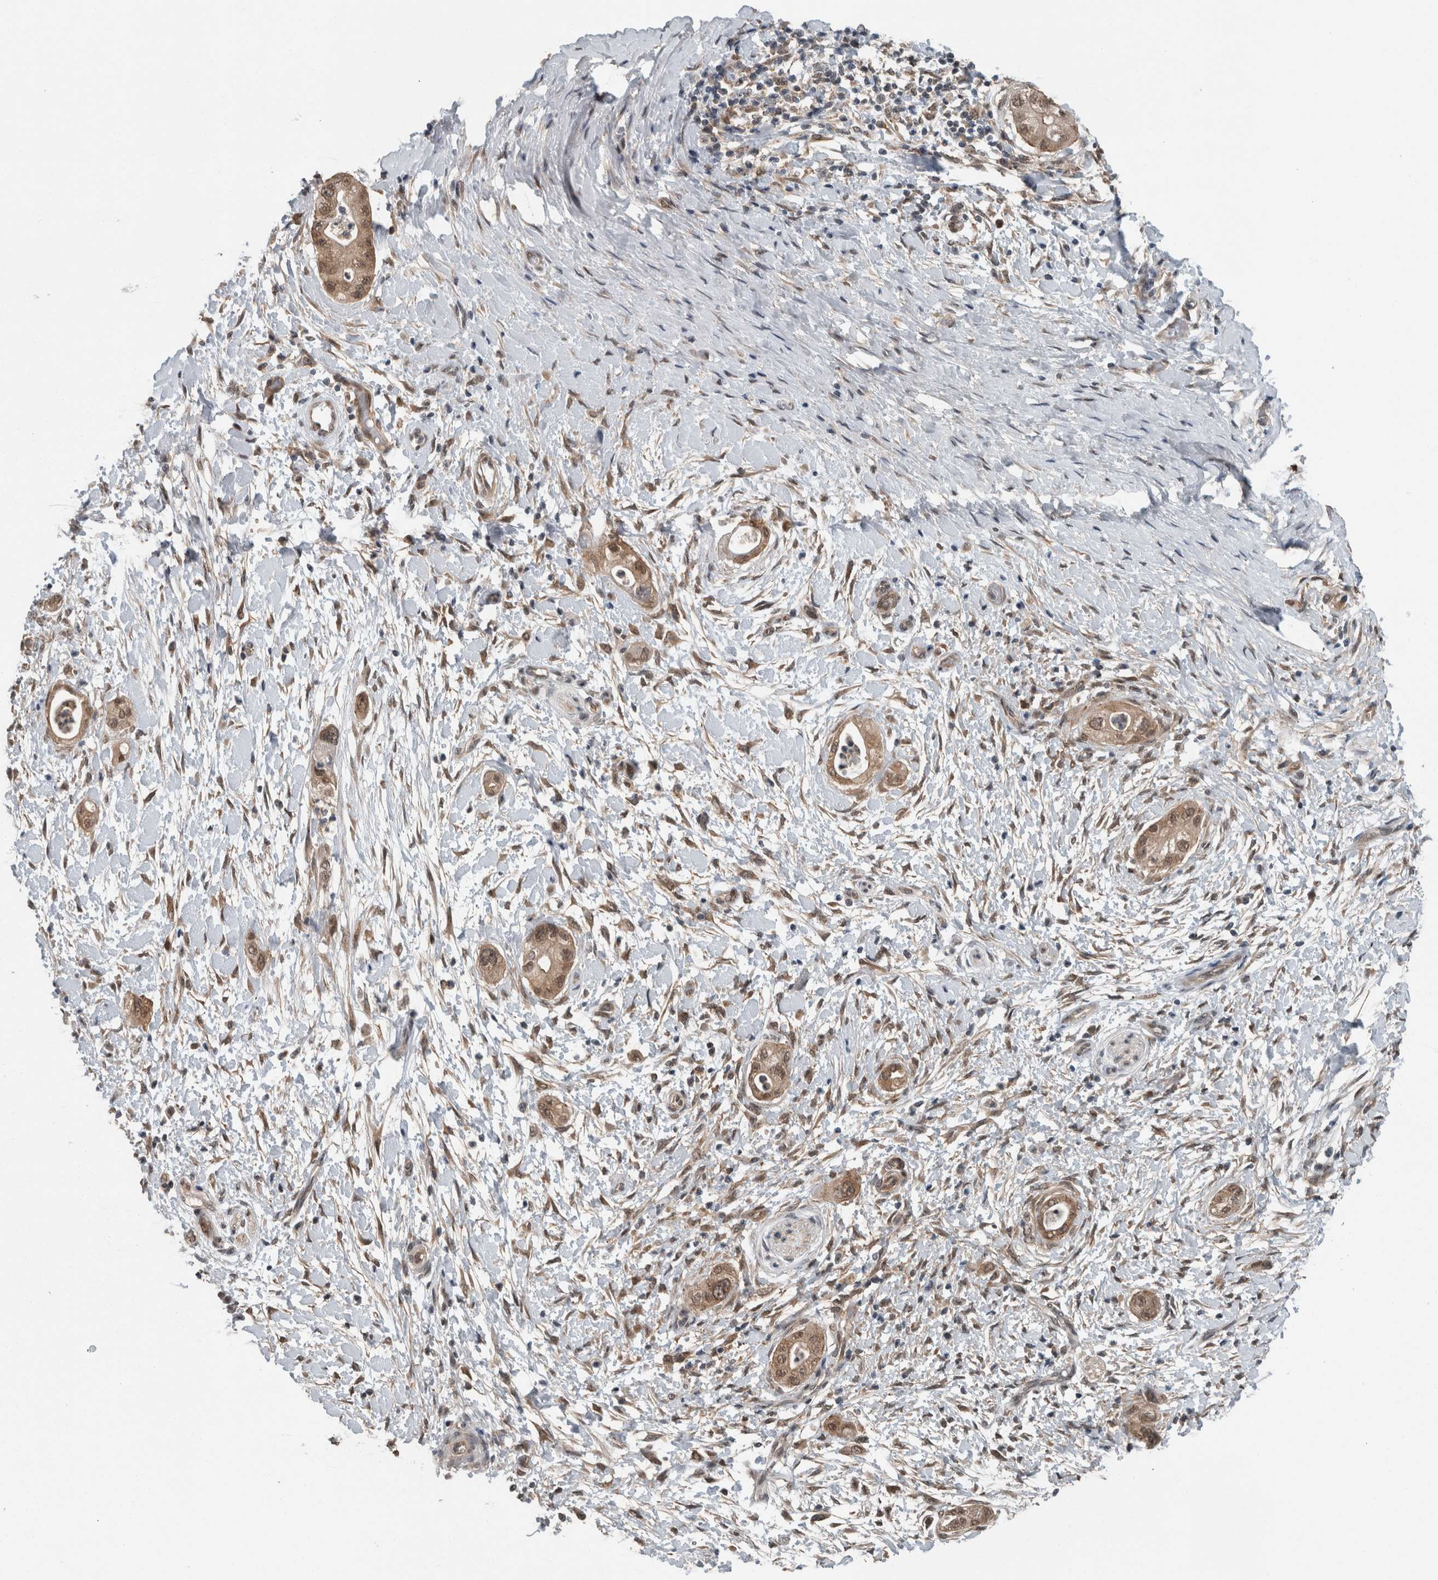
{"staining": {"intensity": "weak", "quantity": ">75%", "location": "cytoplasmic/membranous,nuclear"}, "tissue": "pancreatic cancer", "cell_type": "Tumor cells", "image_type": "cancer", "snomed": [{"axis": "morphology", "description": "Adenocarcinoma, NOS"}, {"axis": "topography", "description": "Pancreas"}], "caption": "IHC of human adenocarcinoma (pancreatic) reveals low levels of weak cytoplasmic/membranous and nuclear staining in approximately >75% of tumor cells. Nuclei are stained in blue.", "gene": "MYO1E", "patient": {"sex": "male", "age": 58}}